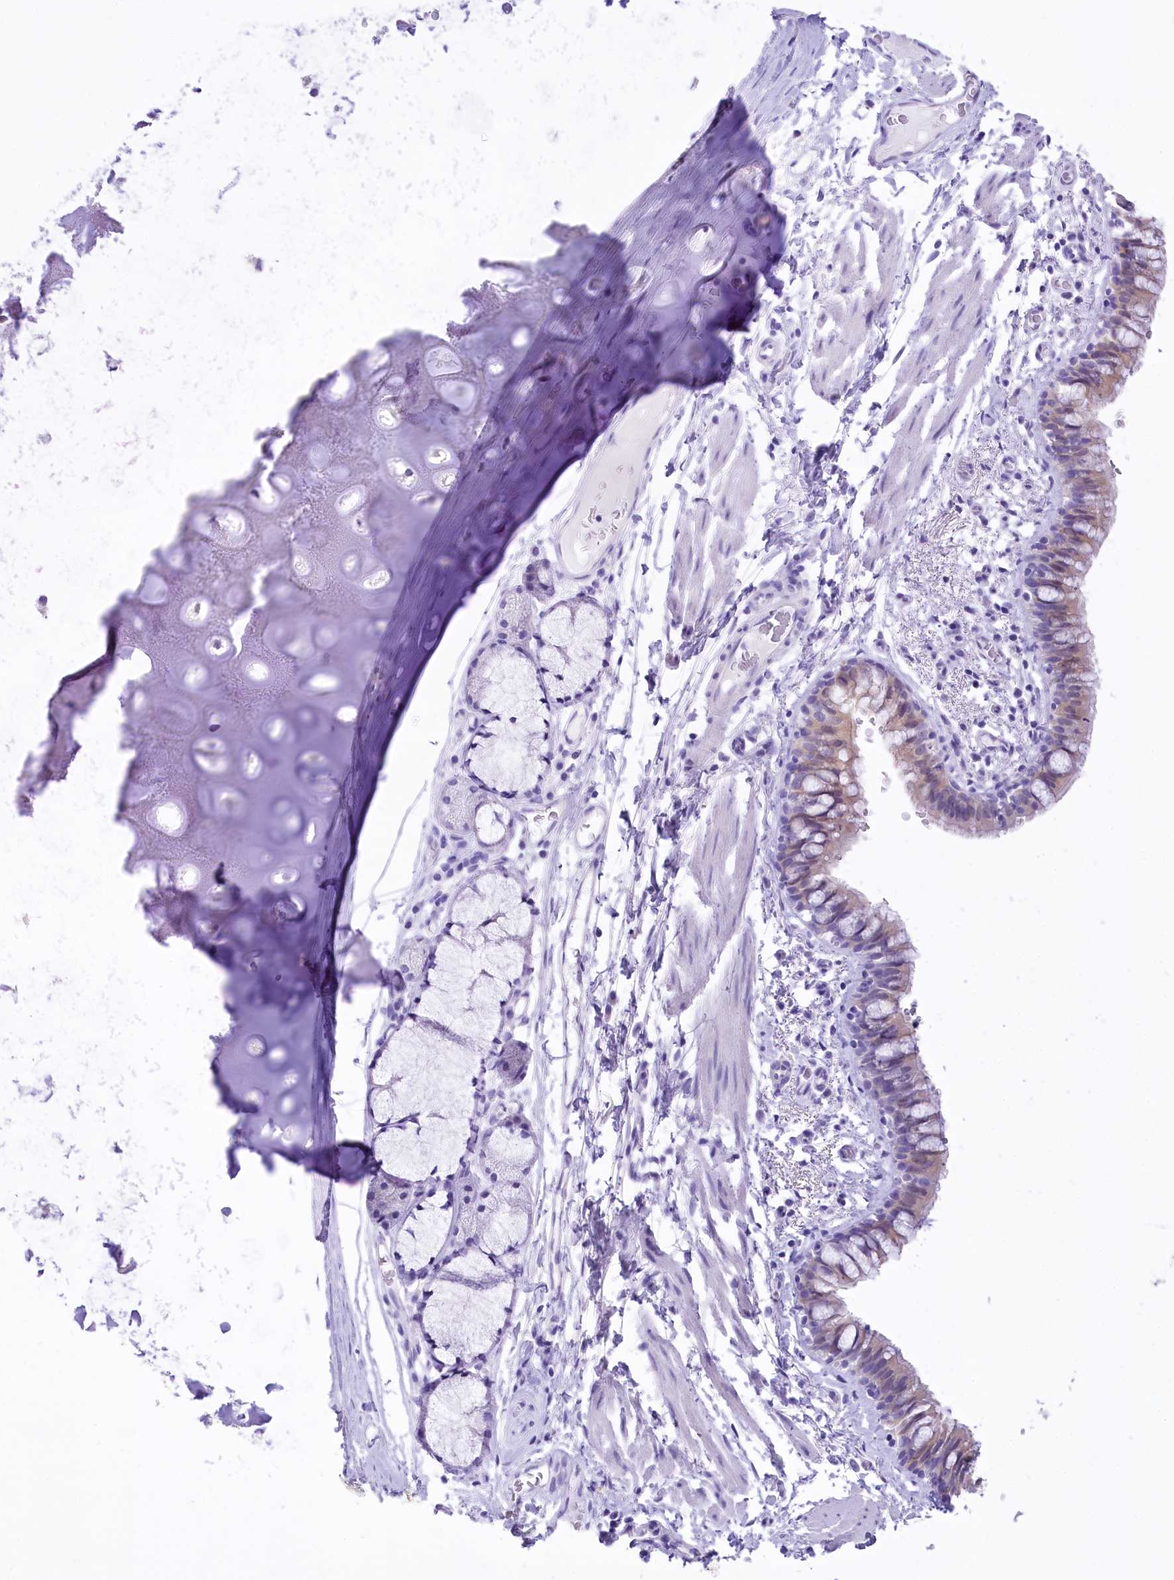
{"staining": {"intensity": "weak", "quantity": "25%-75%", "location": "cytoplasmic/membranous"}, "tissue": "bronchus", "cell_type": "Respiratory epithelial cells", "image_type": "normal", "snomed": [{"axis": "morphology", "description": "Normal tissue, NOS"}, {"axis": "topography", "description": "Cartilage tissue"}, {"axis": "topography", "description": "Bronchus"}], "caption": "Respiratory epithelial cells show low levels of weak cytoplasmic/membranous positivity in approximately 25%-75% of cells in normal bronchus. (Stains: DAB (3,3'-diaminobenzidine) in brown, nuclei in blue, Microscopy: brightfield microscopy at high magnification).", "gene": "PBLD", "patient": {"sex": "female", "age": 36}}